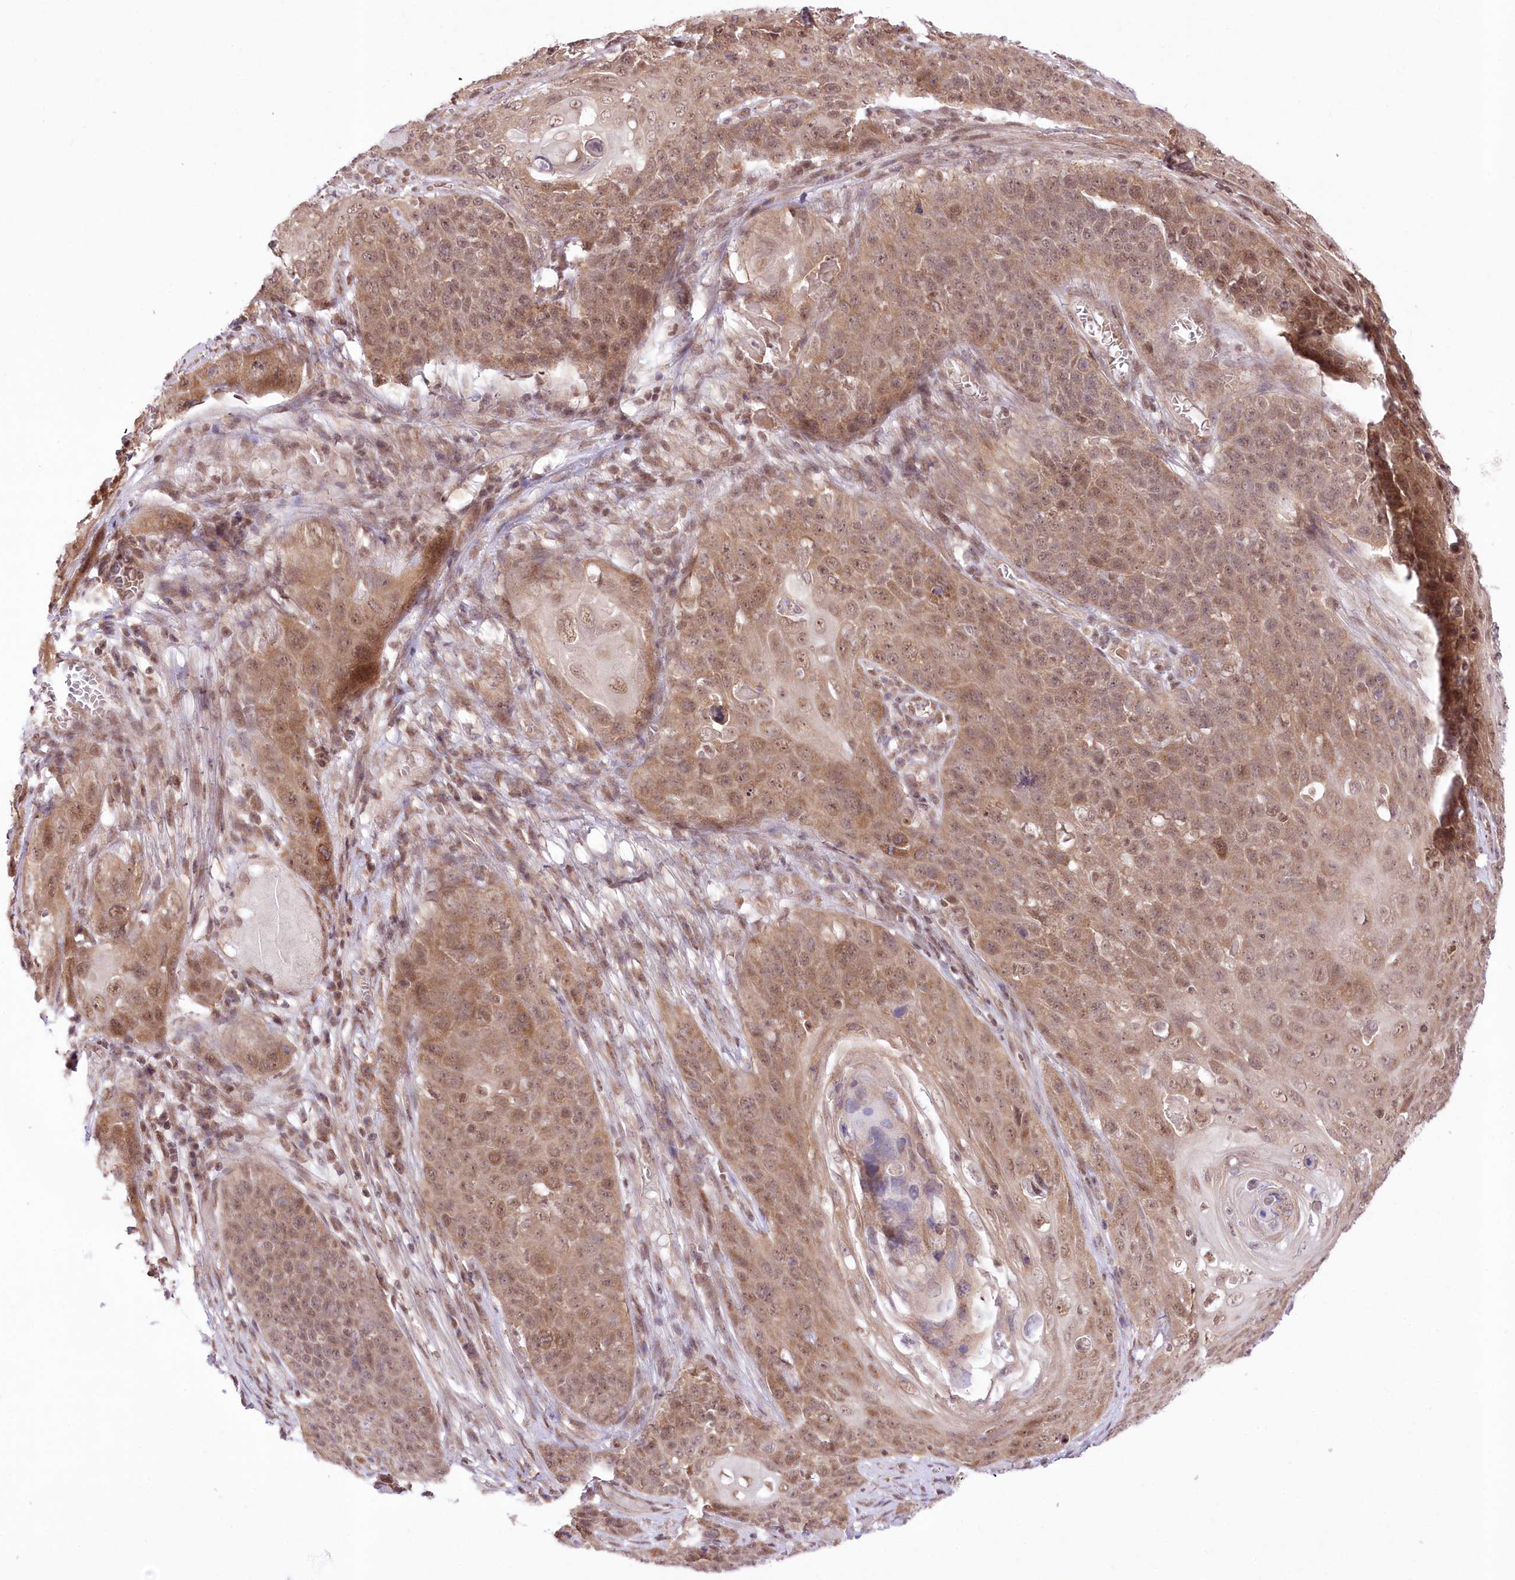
{"staining": {"intensity": "moderate", "quantity": ">75%", "location": "cytoplasmic/membranous,nuclear"}, "tissue": "skin cancer", "cell_type": "Tumor cells", "image_type": "cancer", "snomed": [{"axis": "morphology", "description": "Squamous cell carcinoma, NOS"}, {"axis": "topography", "description": "Skin"}], "caption": "Tumor cells demonstrate medium levels of moderate cytoplasmic/membranous and nuclear staining in approximately >75% of cells in skin cancer. (Stains: DAB in brown, nuclei in blue, Microscopy: brightfield microscopy at high magnification).", "gene": "ZMAT2", "patient": {"sex": "male", "age": 55}}